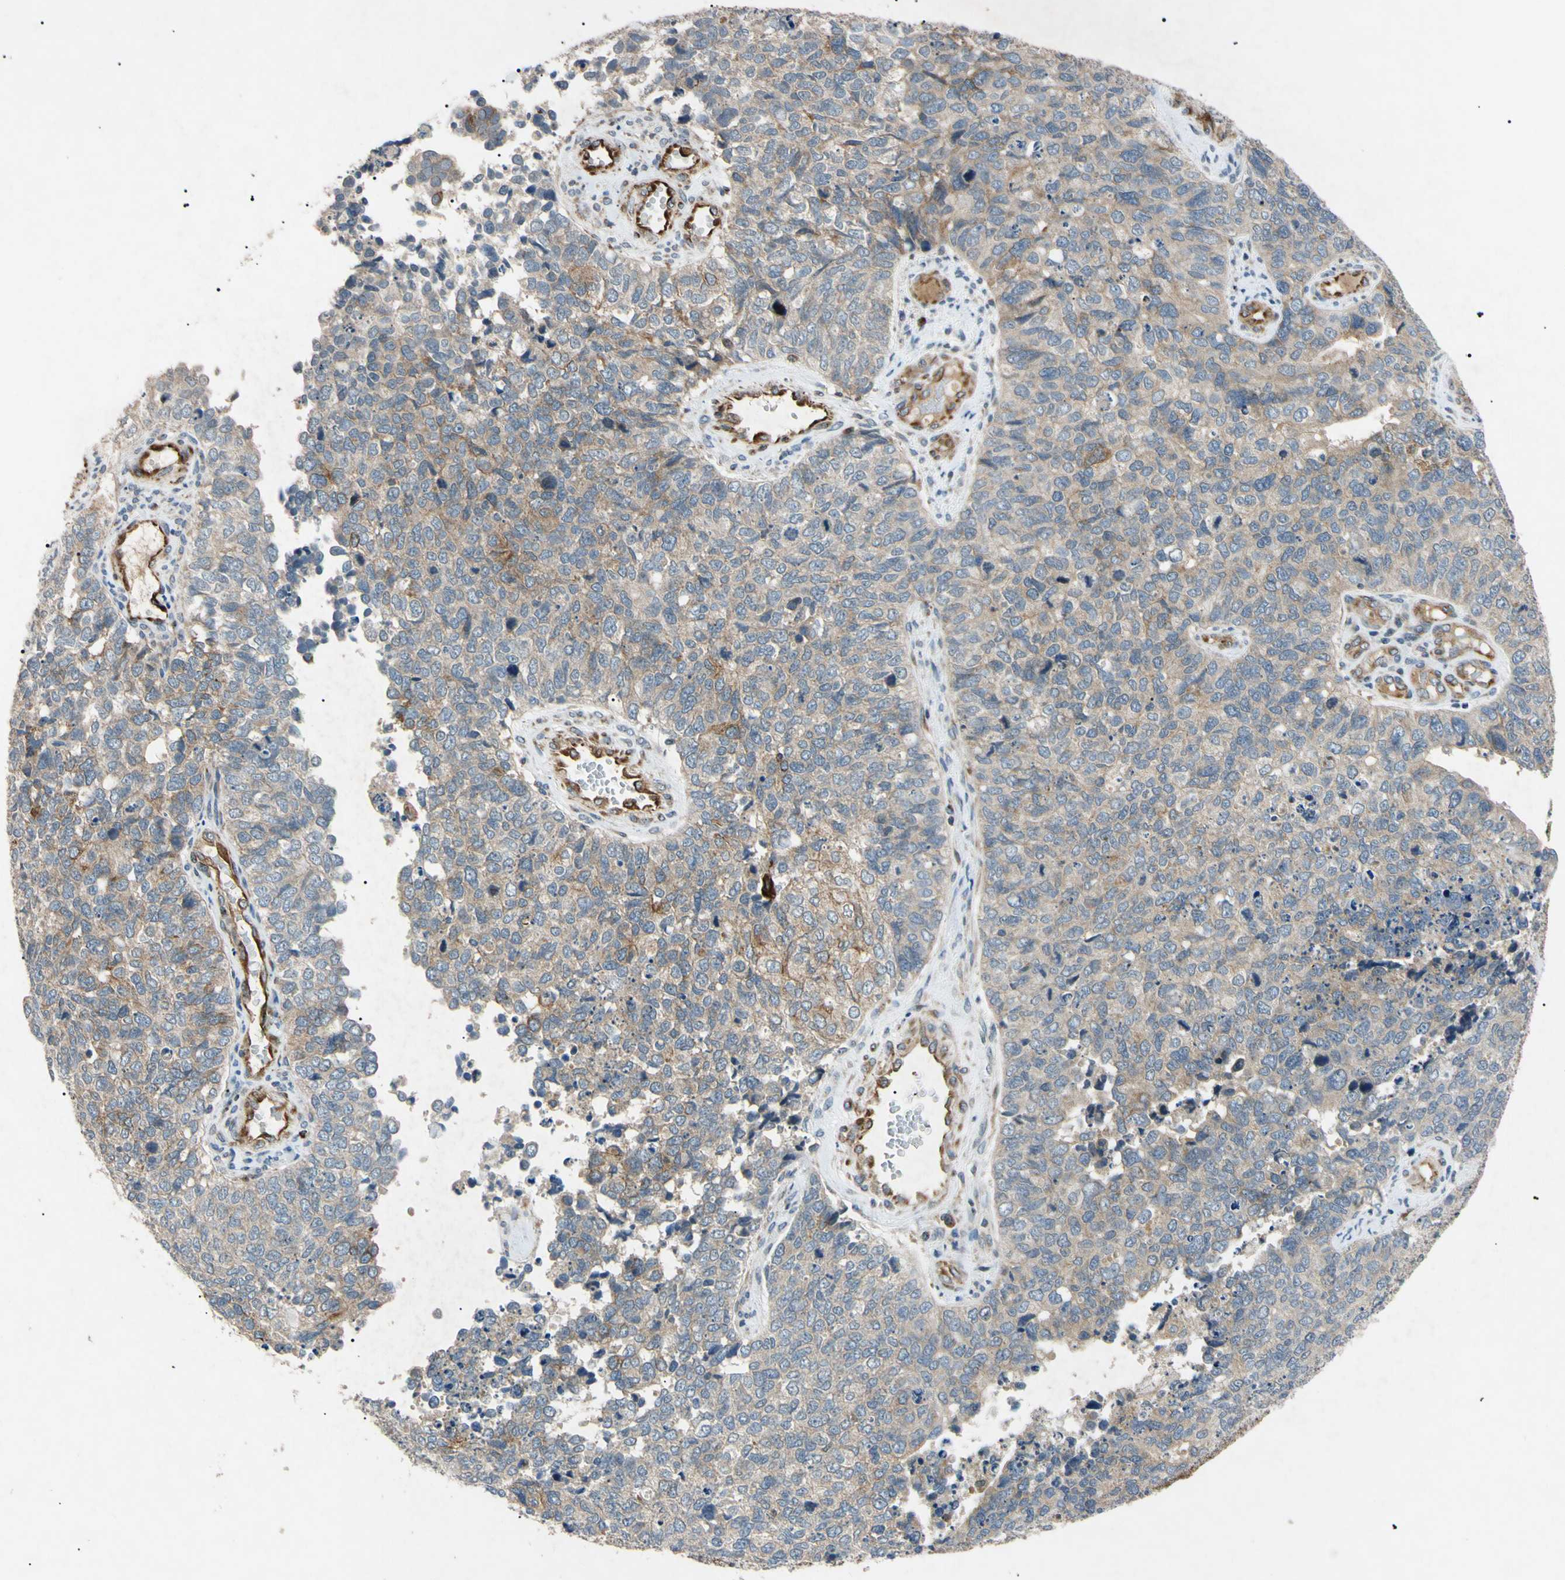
{"staining": {"intensity": "weak", "quantity": ">75%", "location": "cytoplasmic/membranous"}, "tissue": "cervical cancer", "cell_type": "Tumor cells", "image_type": "cancer", "snomed": [{"axis": "morphology", "description": "Squamous cell carcinoma, NOS"}, {"axis": "topography", "description": "Cervix"}], "caption": "Tumor cells show low levels of weak cytoplasmic/membranous positivity in approximately >75% of cells in cervical cancer (squamous cell carcinoma).", "gene": "TUBB4A", "patient": {"sex": "female", "age": 63}}